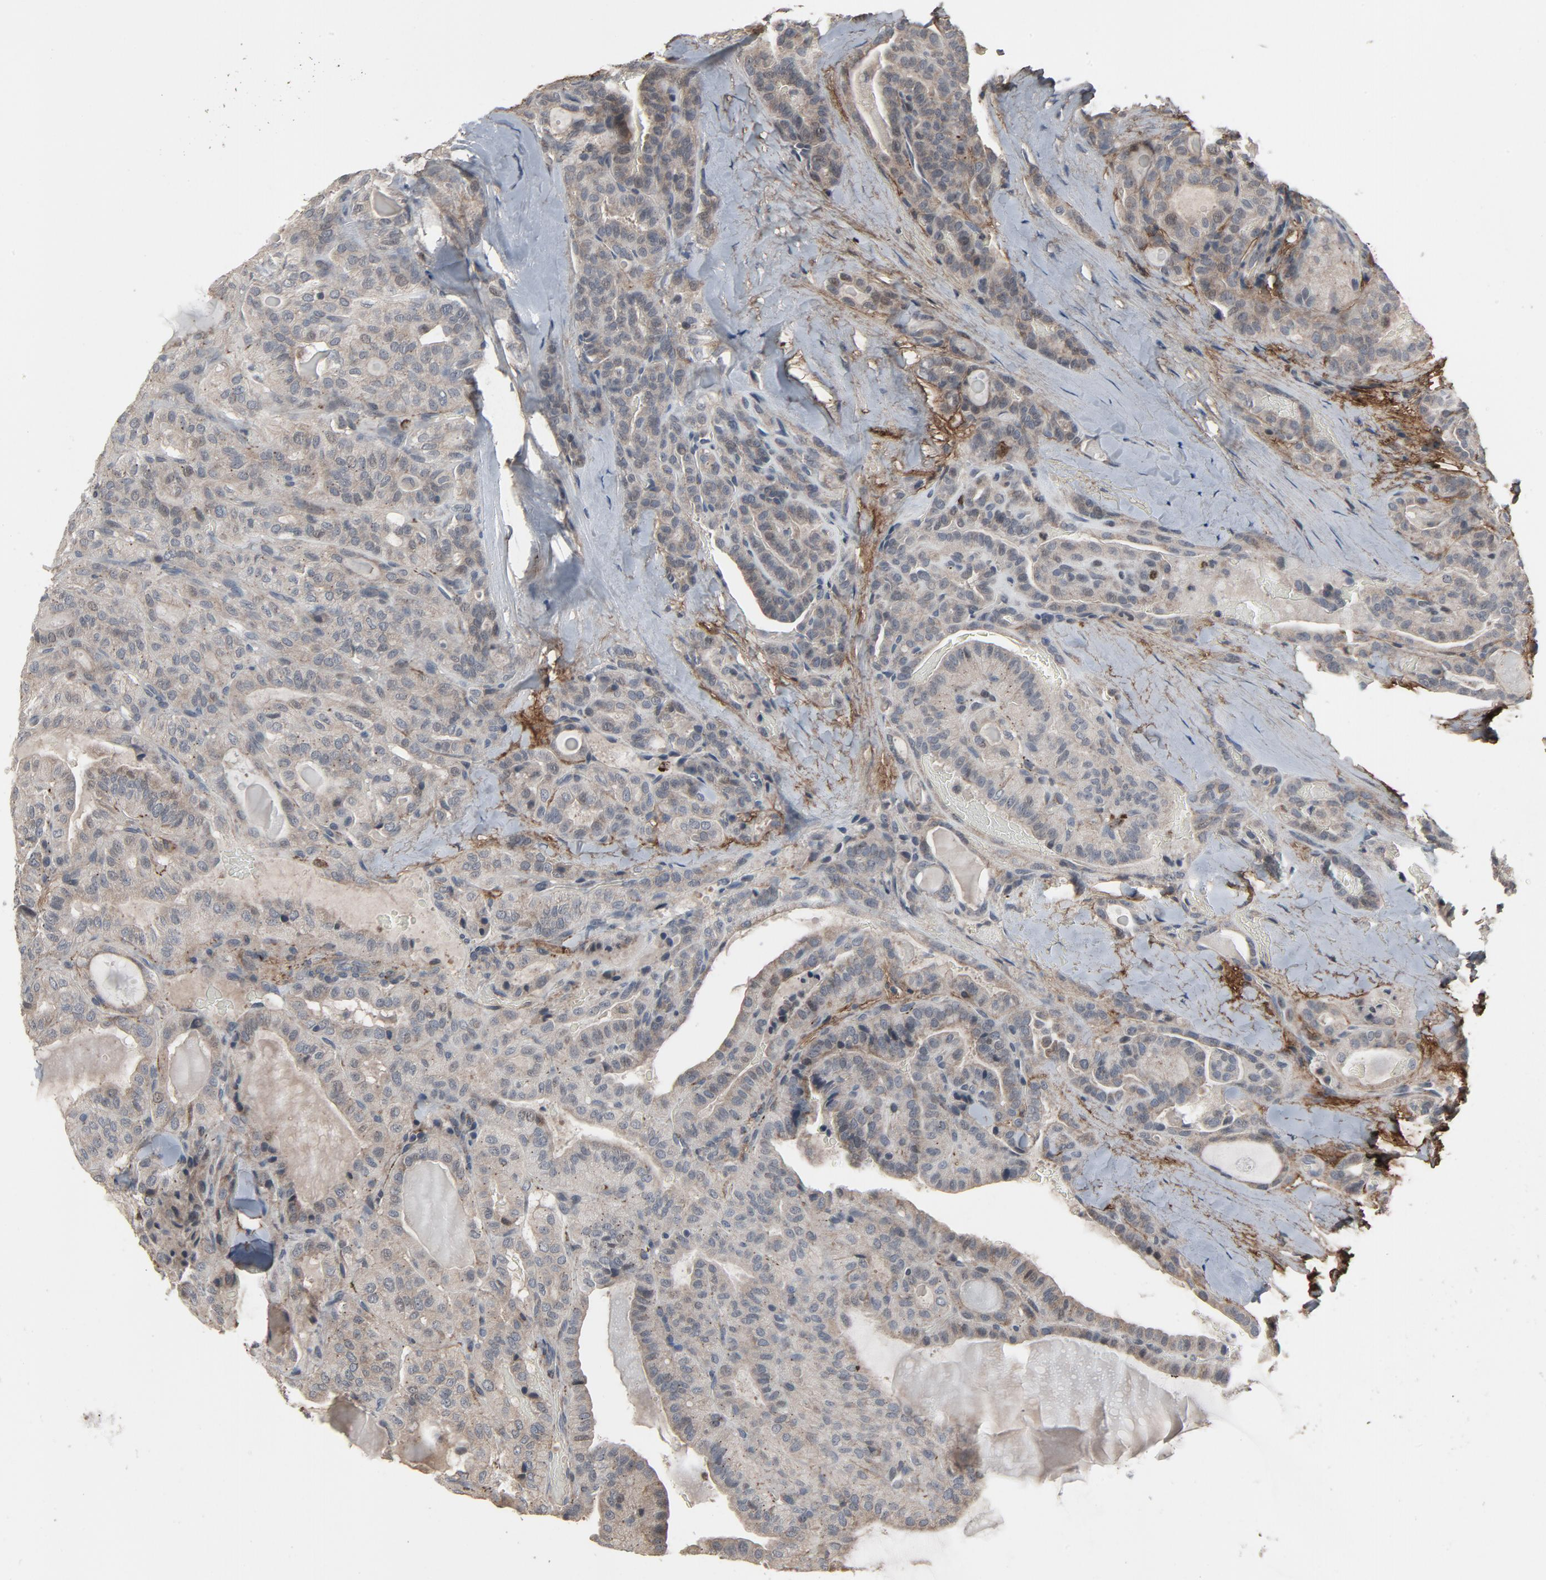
{"staining": {"intensity": "negative", "quantity": "none", "location": "none"}, "tissue": "thyroid cancer", "cell_type": "Tumor cells", "image_type": "cancer", "snomed": [{"axis": "morphology", "description": "Papillary adenocarcinoma, NOS"}, {"axis": "topography", "description": "Thyroid gland"}], "caption": "Tumor cells are negative for protein expression in human thyroid cancer (papillary adenocarcinoma).", "gene": "PDZD4", "patient": {"sex": "male", "age": 77}}